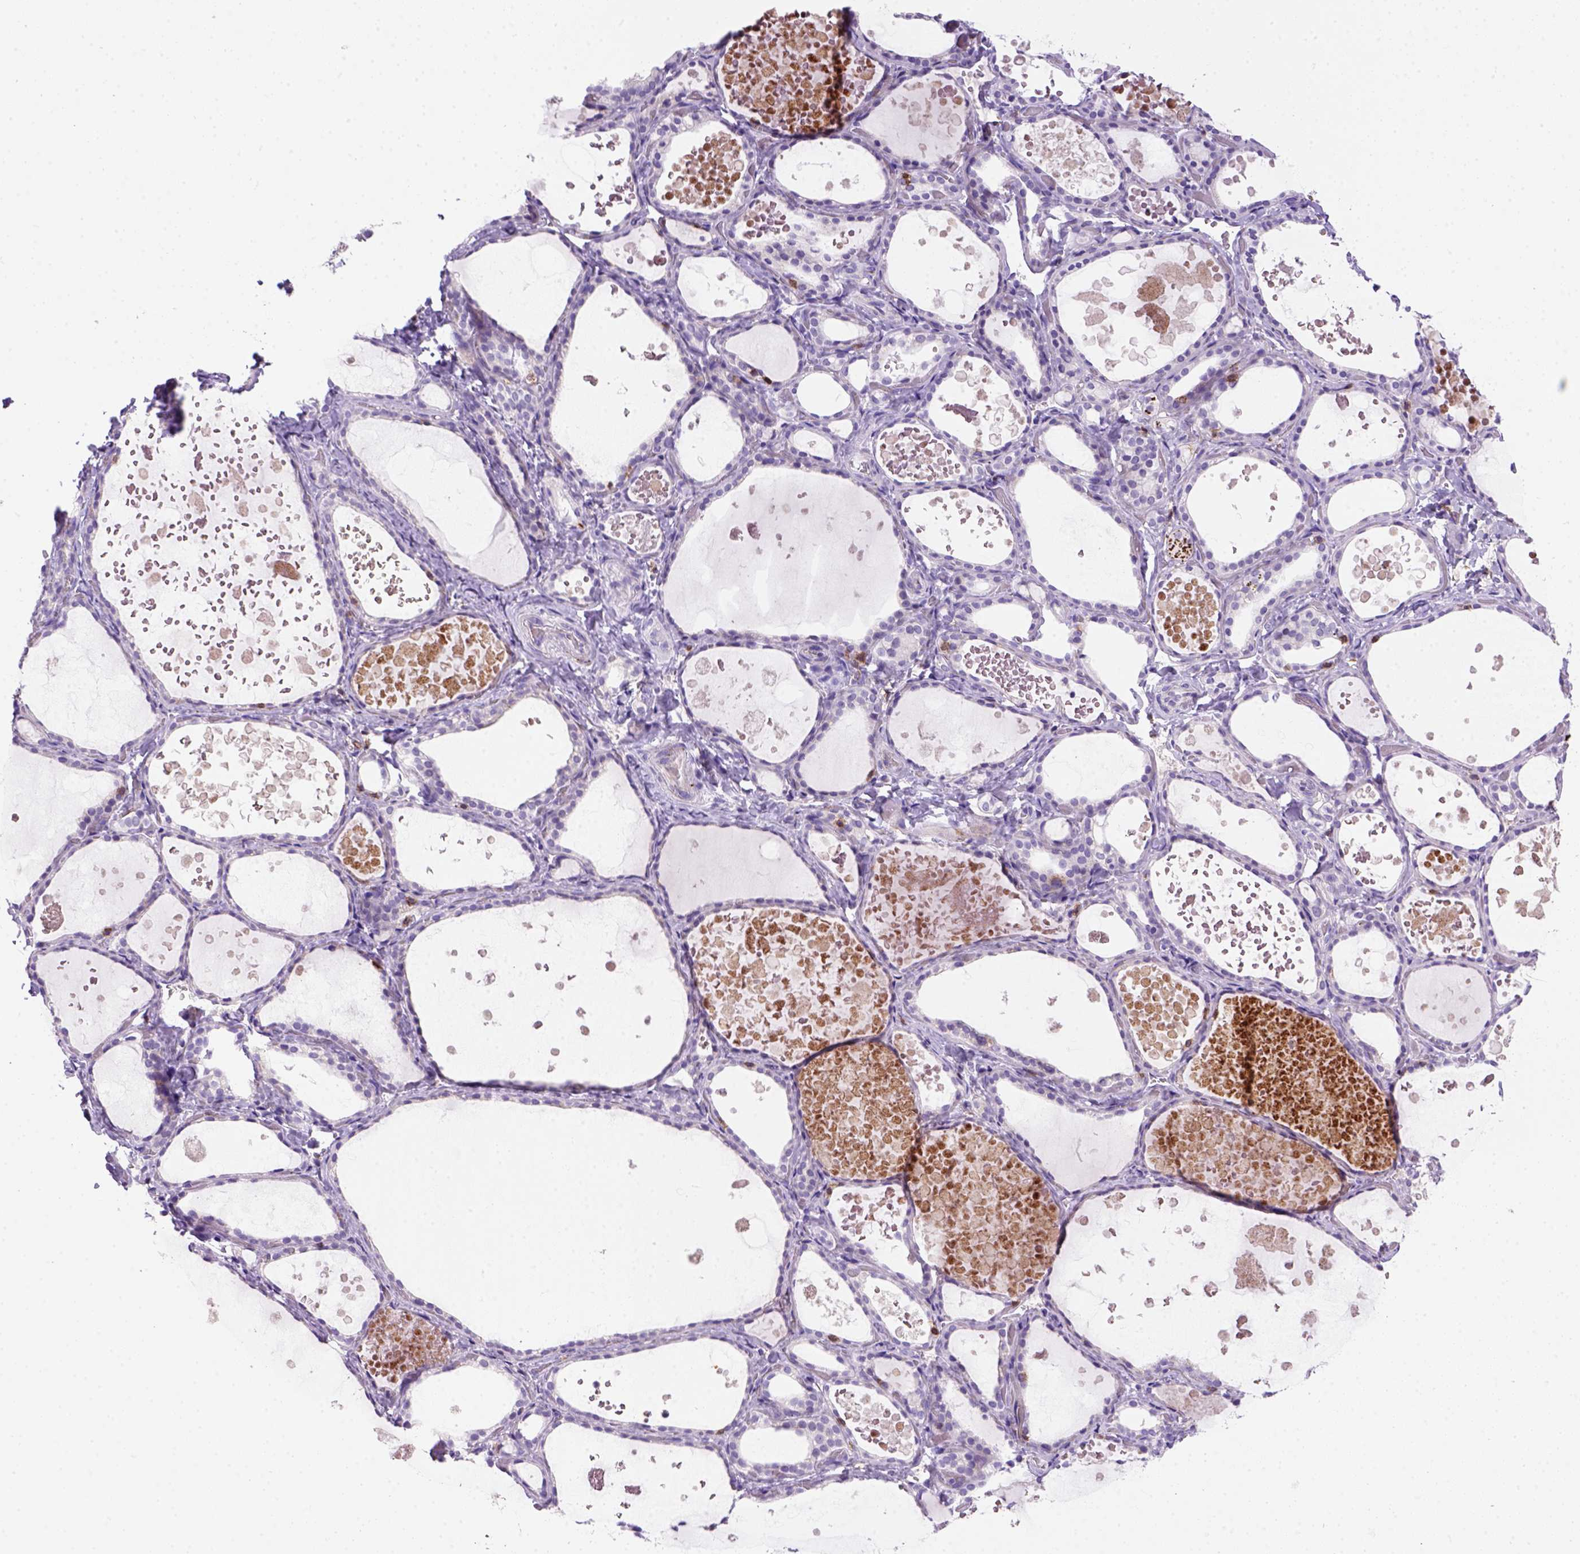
{"staining": {"intensity": "negative", "quantity": "none", "location": "none"}, "tissue": "thyroid gland", "cell_type": "Glandular cells", "image_type": "normal", "snomed": [{"axis": "morphology", "description": "Normal tissue, NOS"}, {"axis": "topography", "description": "Thyroid gland"}], "caption": "This is an IHC micrograph of unremarkable human thyroid gland. There is no expression in glandular cells.", "gene": "CD3E", "patient": {"sex": "female", "age": 56}}